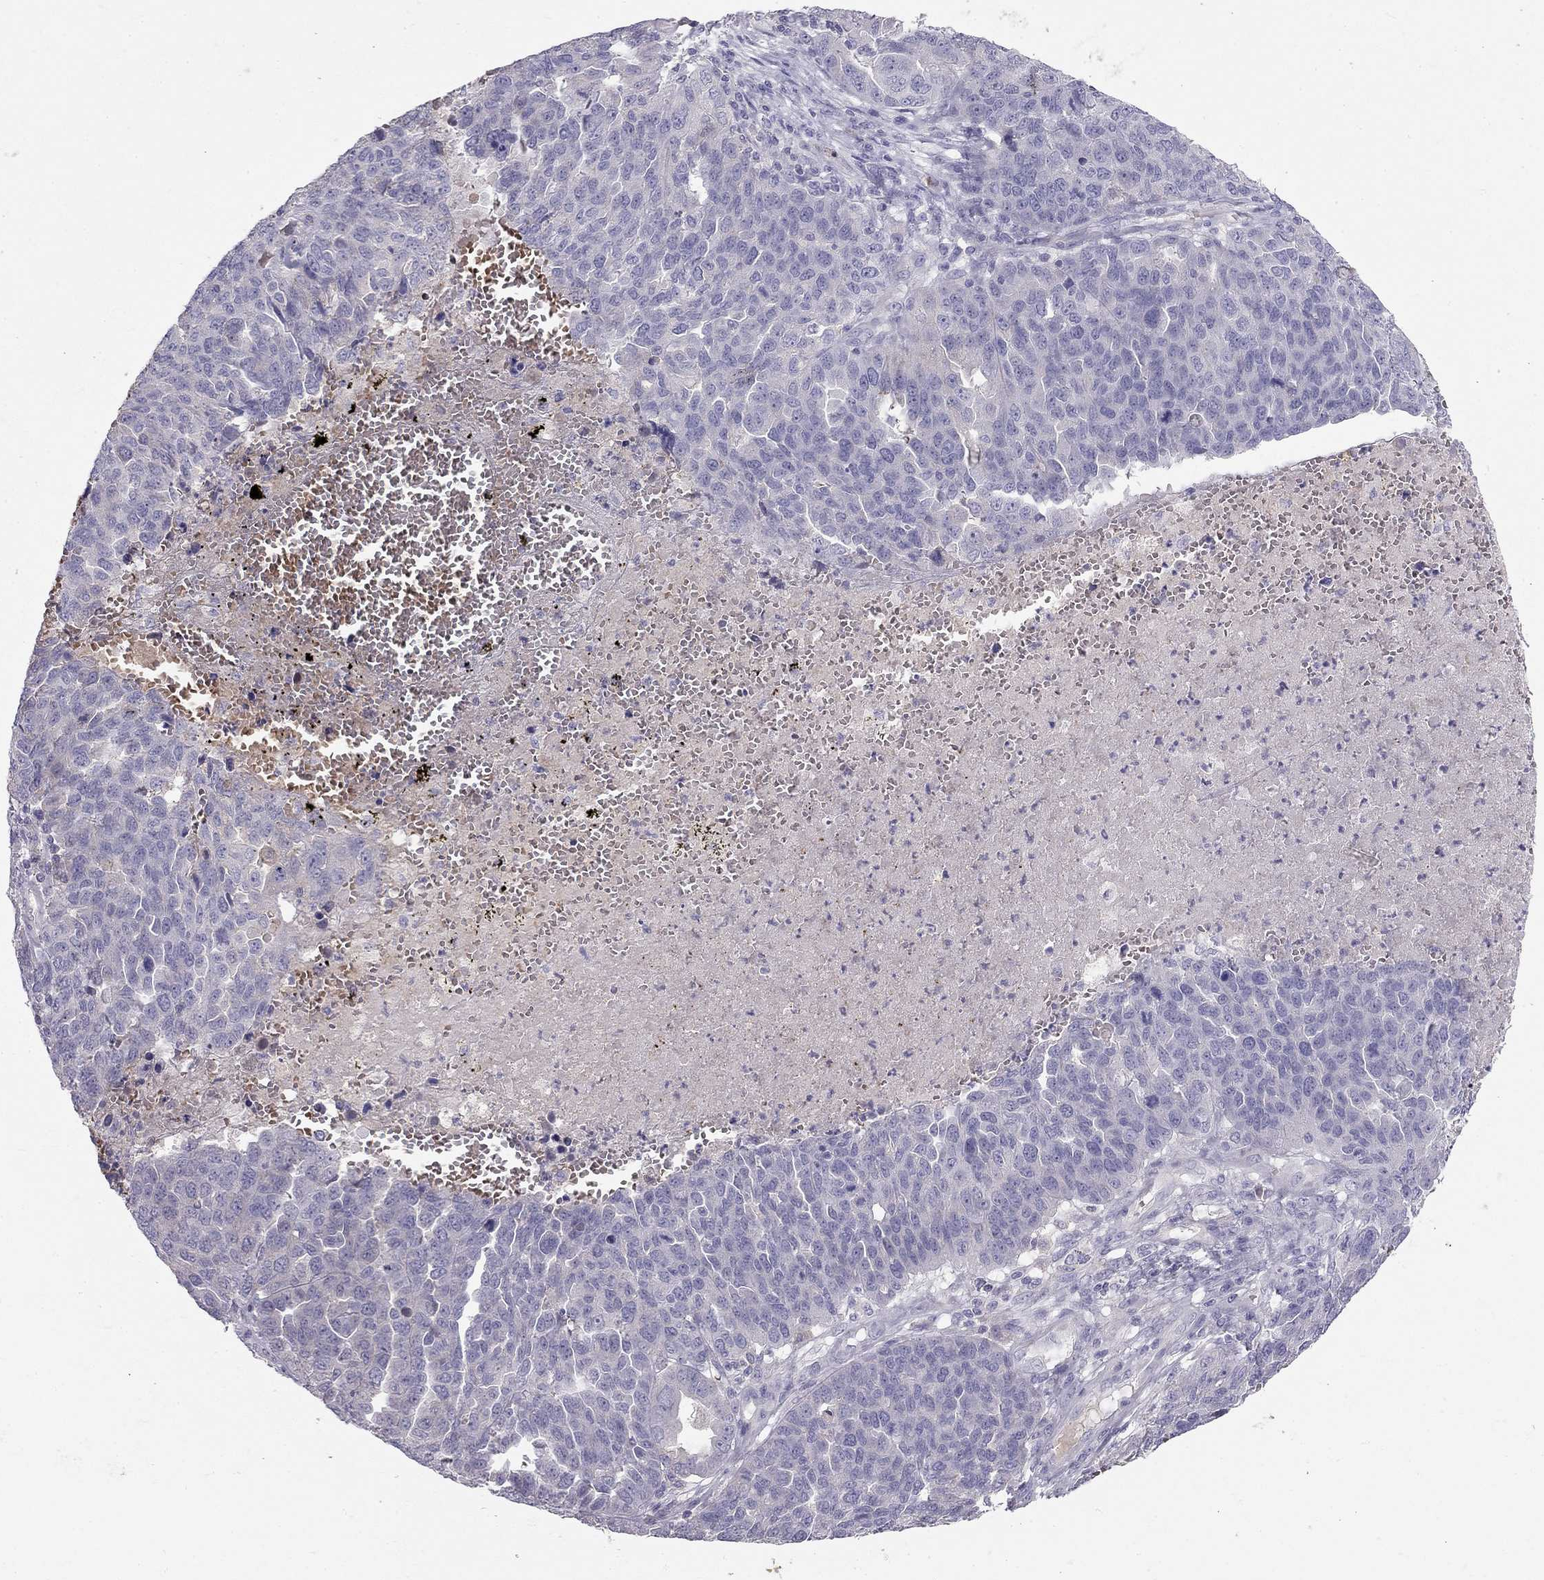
{"staining": {"intensity": "negative", "quantity": "none", "location": "none"}, "tissue": "ovarian cancer", "cell_type": "Tumor cells", "image_type": "cancer", "snomed": [{"axis": "morphology", "description": "Cystadenocarcinoma, serous, NOS"}, {"axis": "topography", "description": "Ovary"}], "caption": "Serous cystadenocarcinoma (ovarian) stained for a protein using IHC displays no staining tumor cells.", "gene": "RHD", "patient": {"sex": "female", "age": 87}}